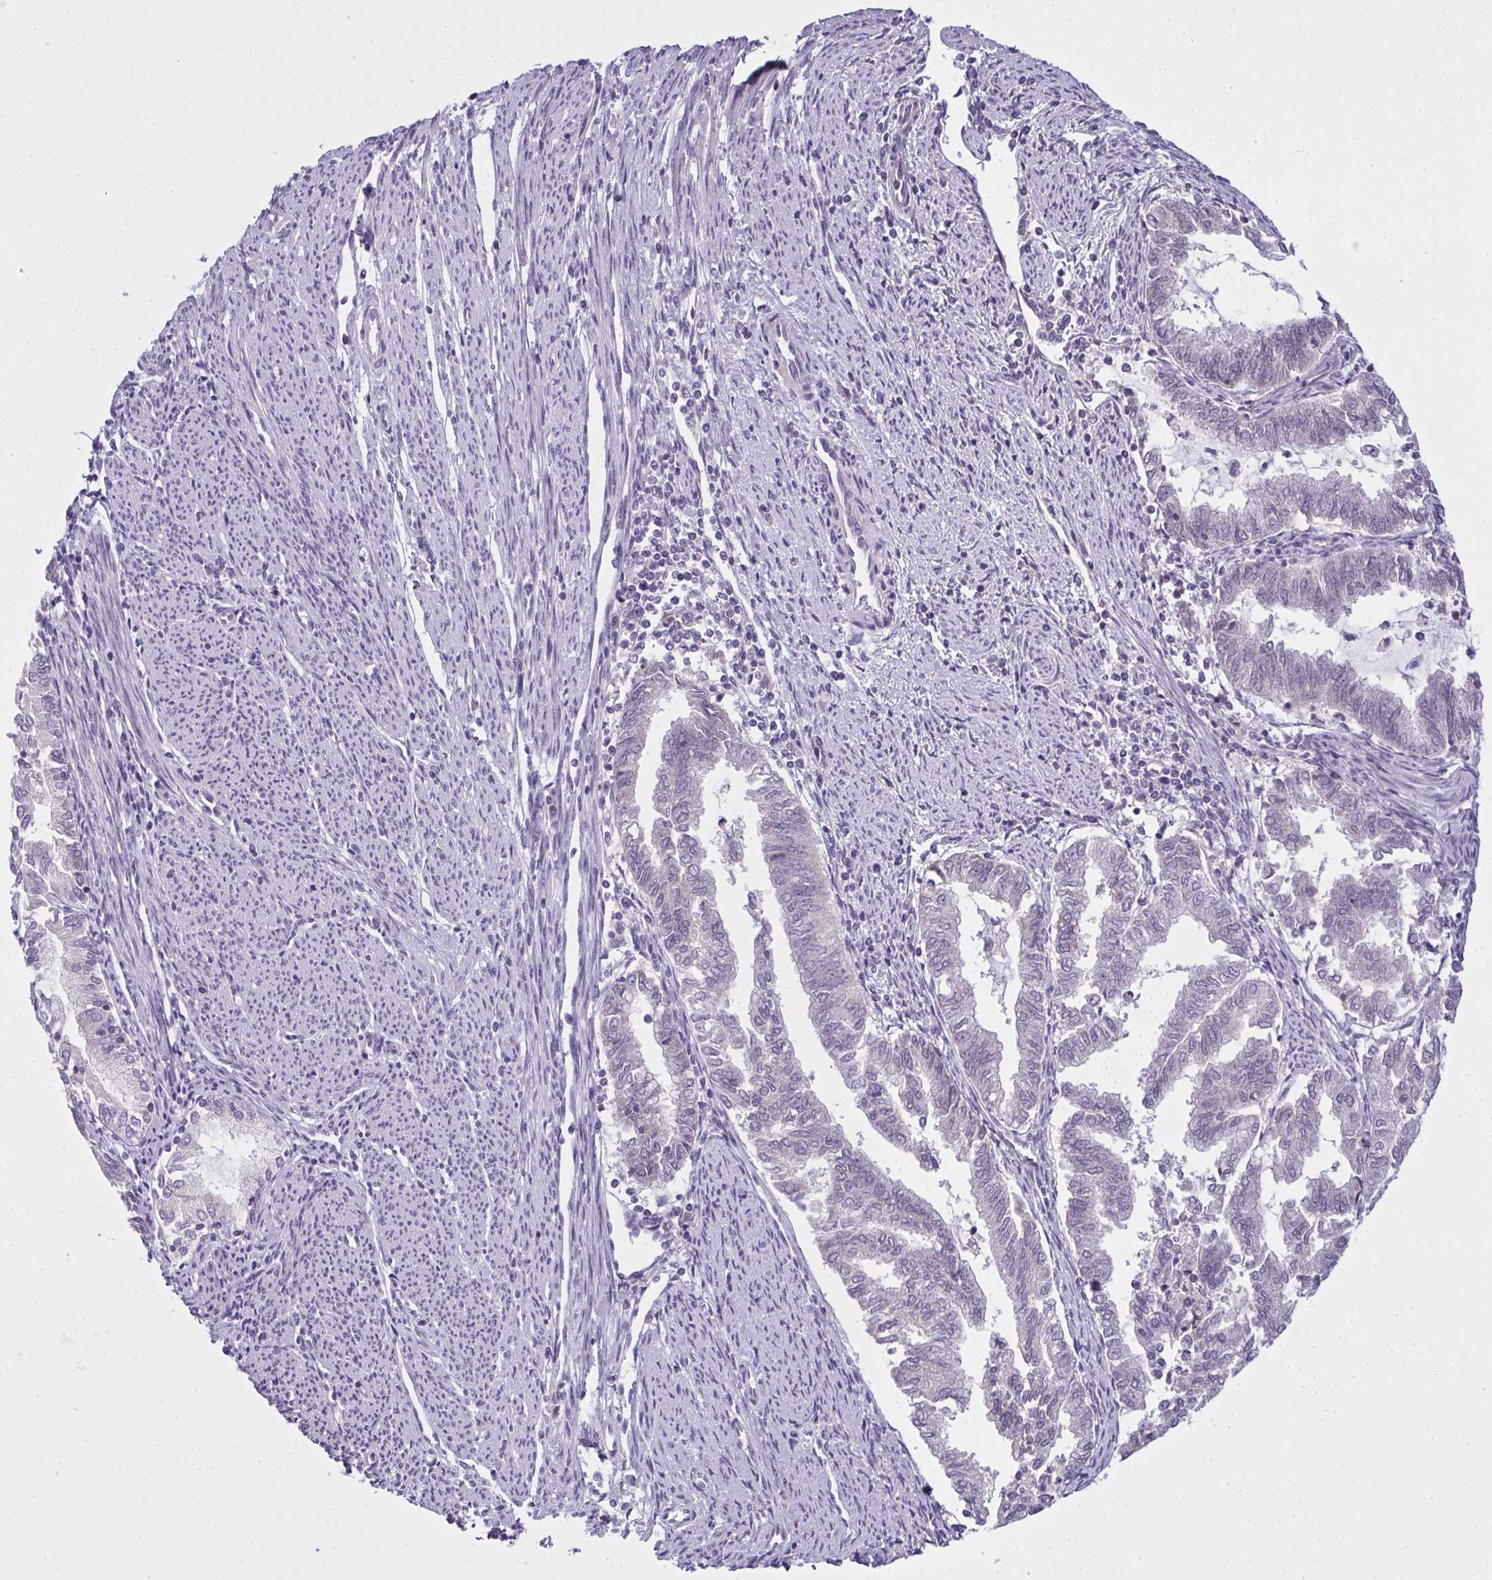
{"staining": {"intensity": "negative", "quantity": "none", "location": "none"}, "tissue": "endometrial cancer", "cell_type": "Tumor cells", "image_type": "cancer", "snomed": [{"axis": "morphology", "description": "Adenocarcinoma, NOS"}, {"axis": "topography", "description": "Endometrium"}], "caption": "The photomicrograph displays no staining of tumor cells in endometrial cancer (adenocarcinoma). (Brightfield microscopy of DAB (3,3'-diaminobenzidine) immunohistochemistry at high magnification).", "gene": "NT5C1A", "patient": {"sex": "female", "age": 79}}